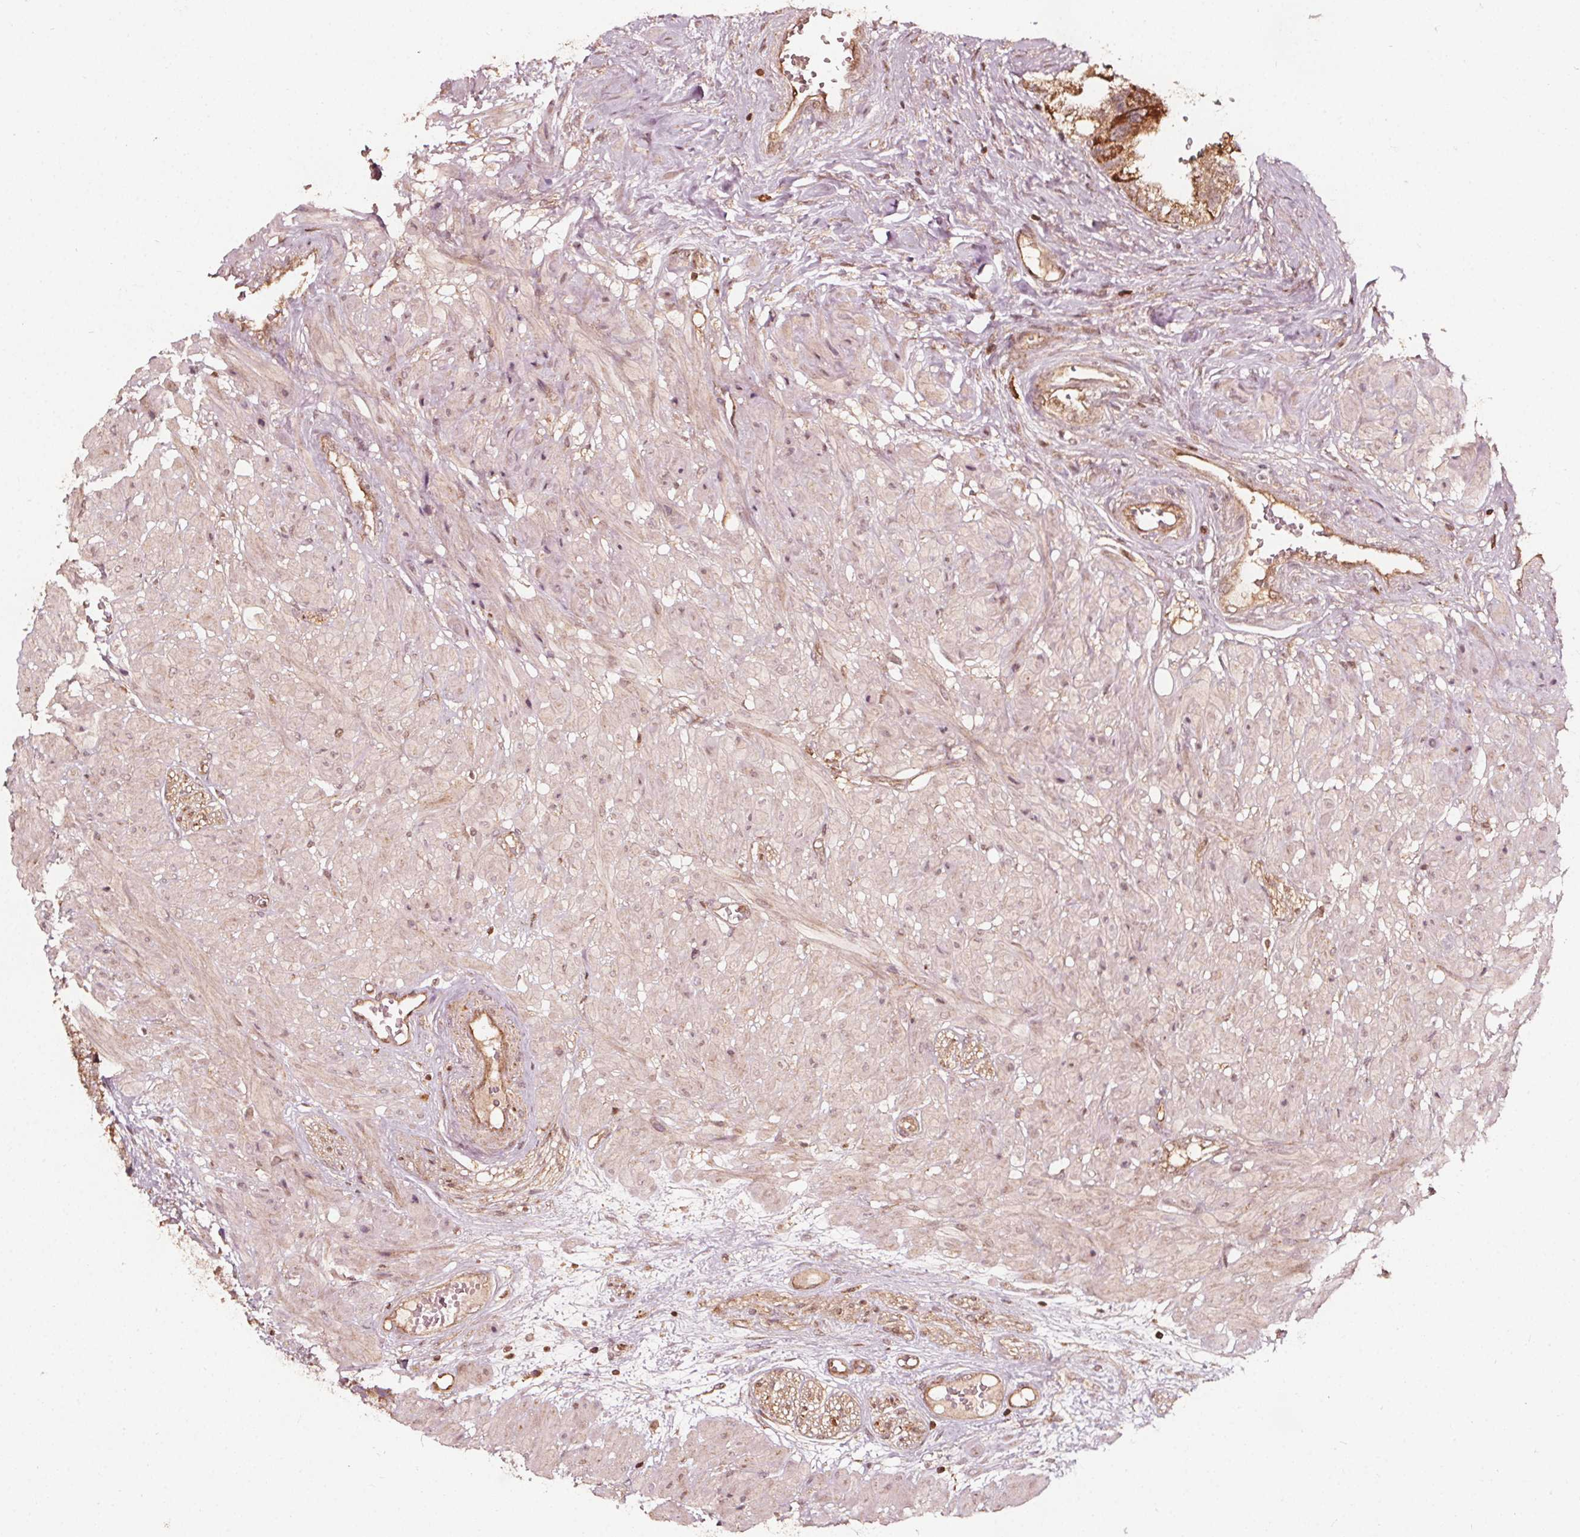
{"staining": {"intensity": "moderate", "quantity": ">75%", "location": "cytoplasmic/membranous"}, "tissue": "prostate cancer", "cell_type": "Tumor cells", "image_type": "cancer", "snomed": [{"axis": "morphology", "description": "Adenocarcinoma, High grade"}, {"axis": "topography", "description": "Prostate"}], "caption": "DAB immunohistochemical staining of prostate cancer (high-grade adenocarcinoma) shows moderate cytoplasmic/membranous protein staining in about >75% of tumor cells.", "gene": "AIP", "patient": {"sex": "male", "age": 71}}